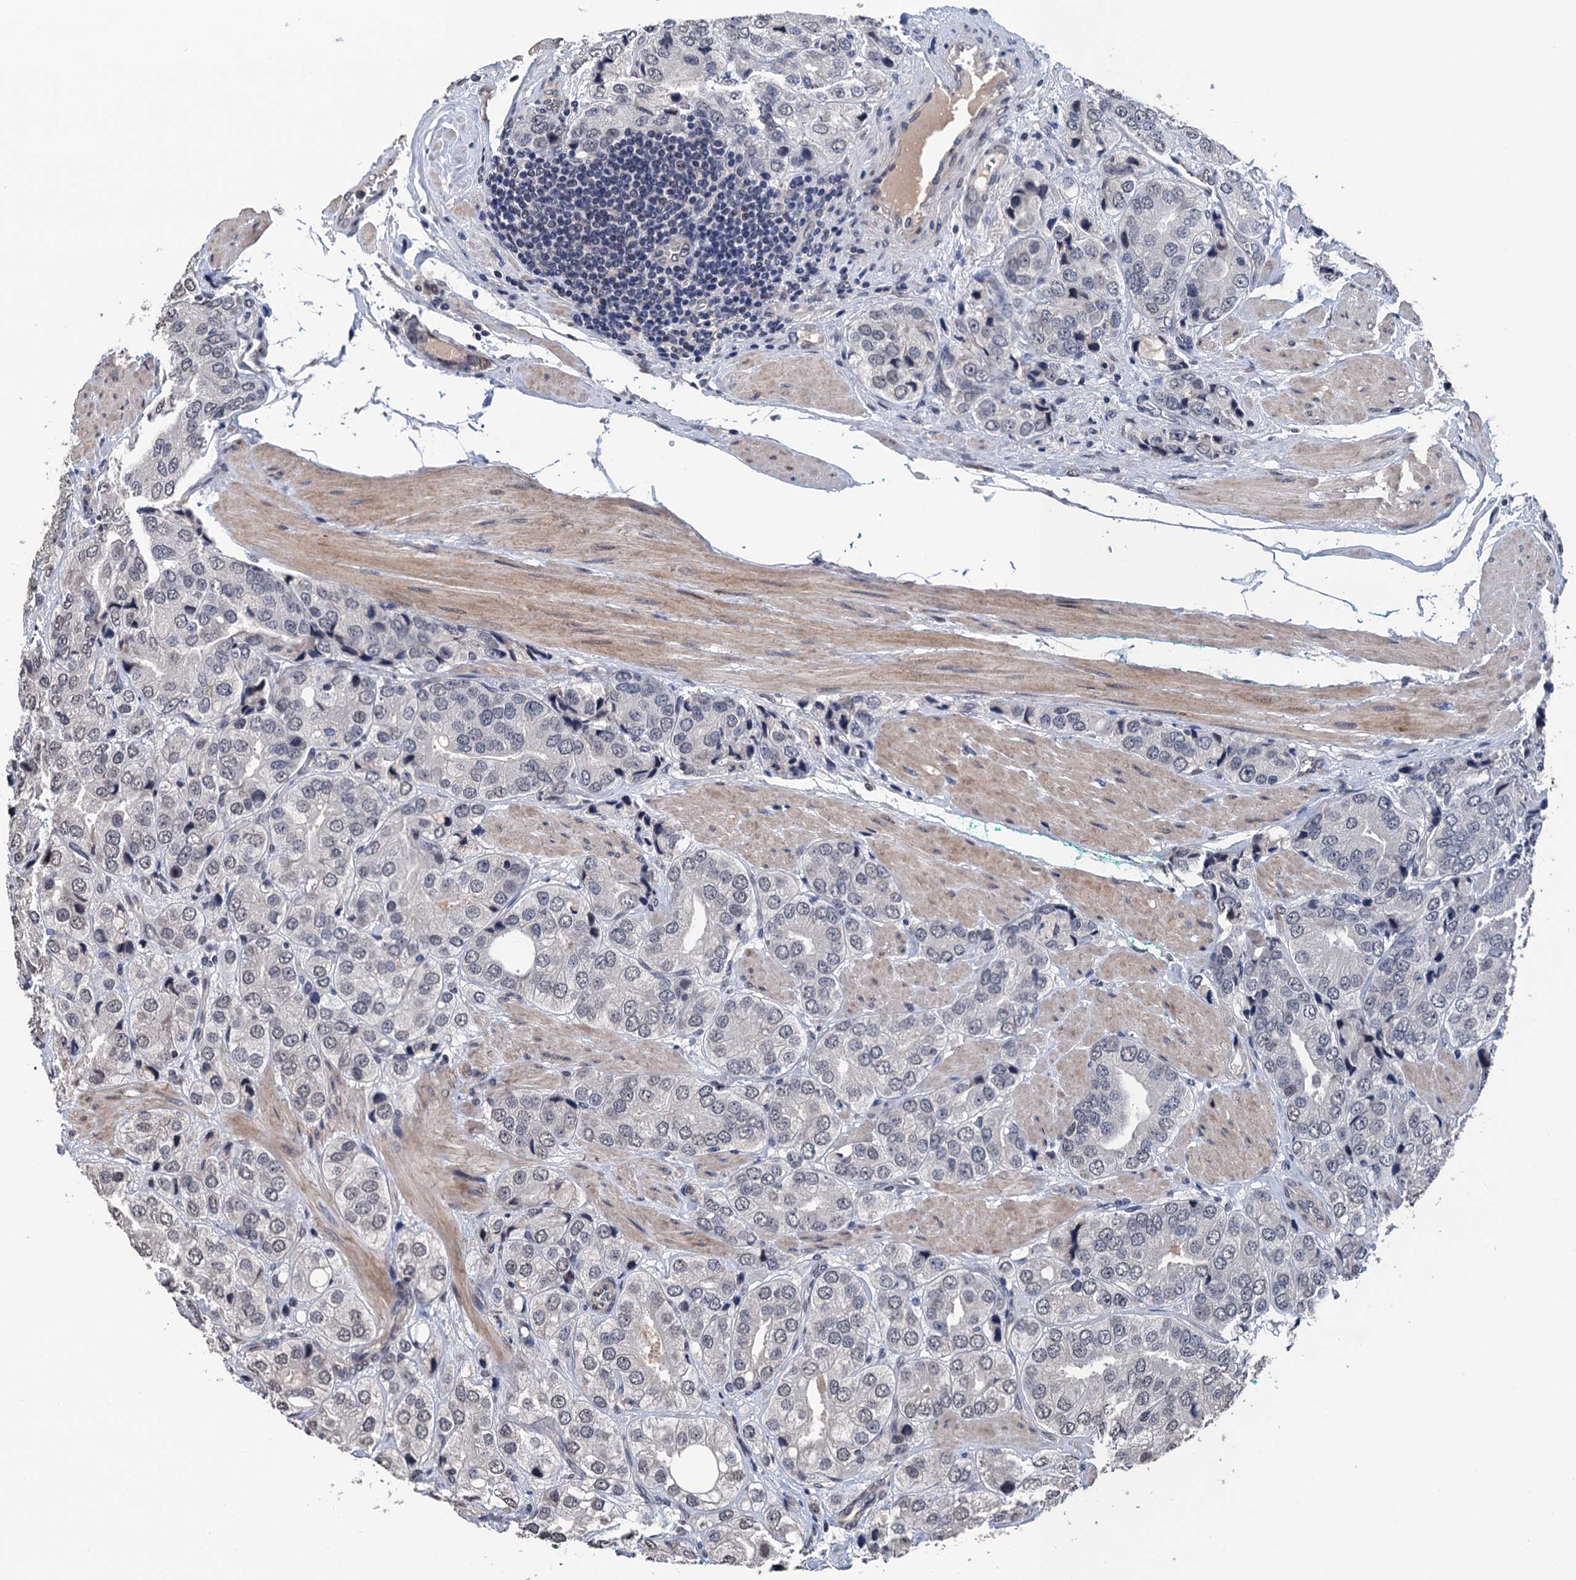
{"staining": {"intensity": "negative", "quantity": "none", "location": "none"}, "tissue": "prostate cancer", "cell_type": "Tumor cells", "image_type": "cancer", "snomed": [{"axis": "morphology", "description": "Adenocarcinoma, High grade"}, {"axis": "topography", "description": "Prostate"}], "caption": "Immunohistochemistry (IHC) micrograph of high-grade adenocarcinoma (prostate) stained for a protein (brown), which exhibits no positivity in tumor cells.", "gene": "ART5", "patient": {"sex": "male", "age": 50}}